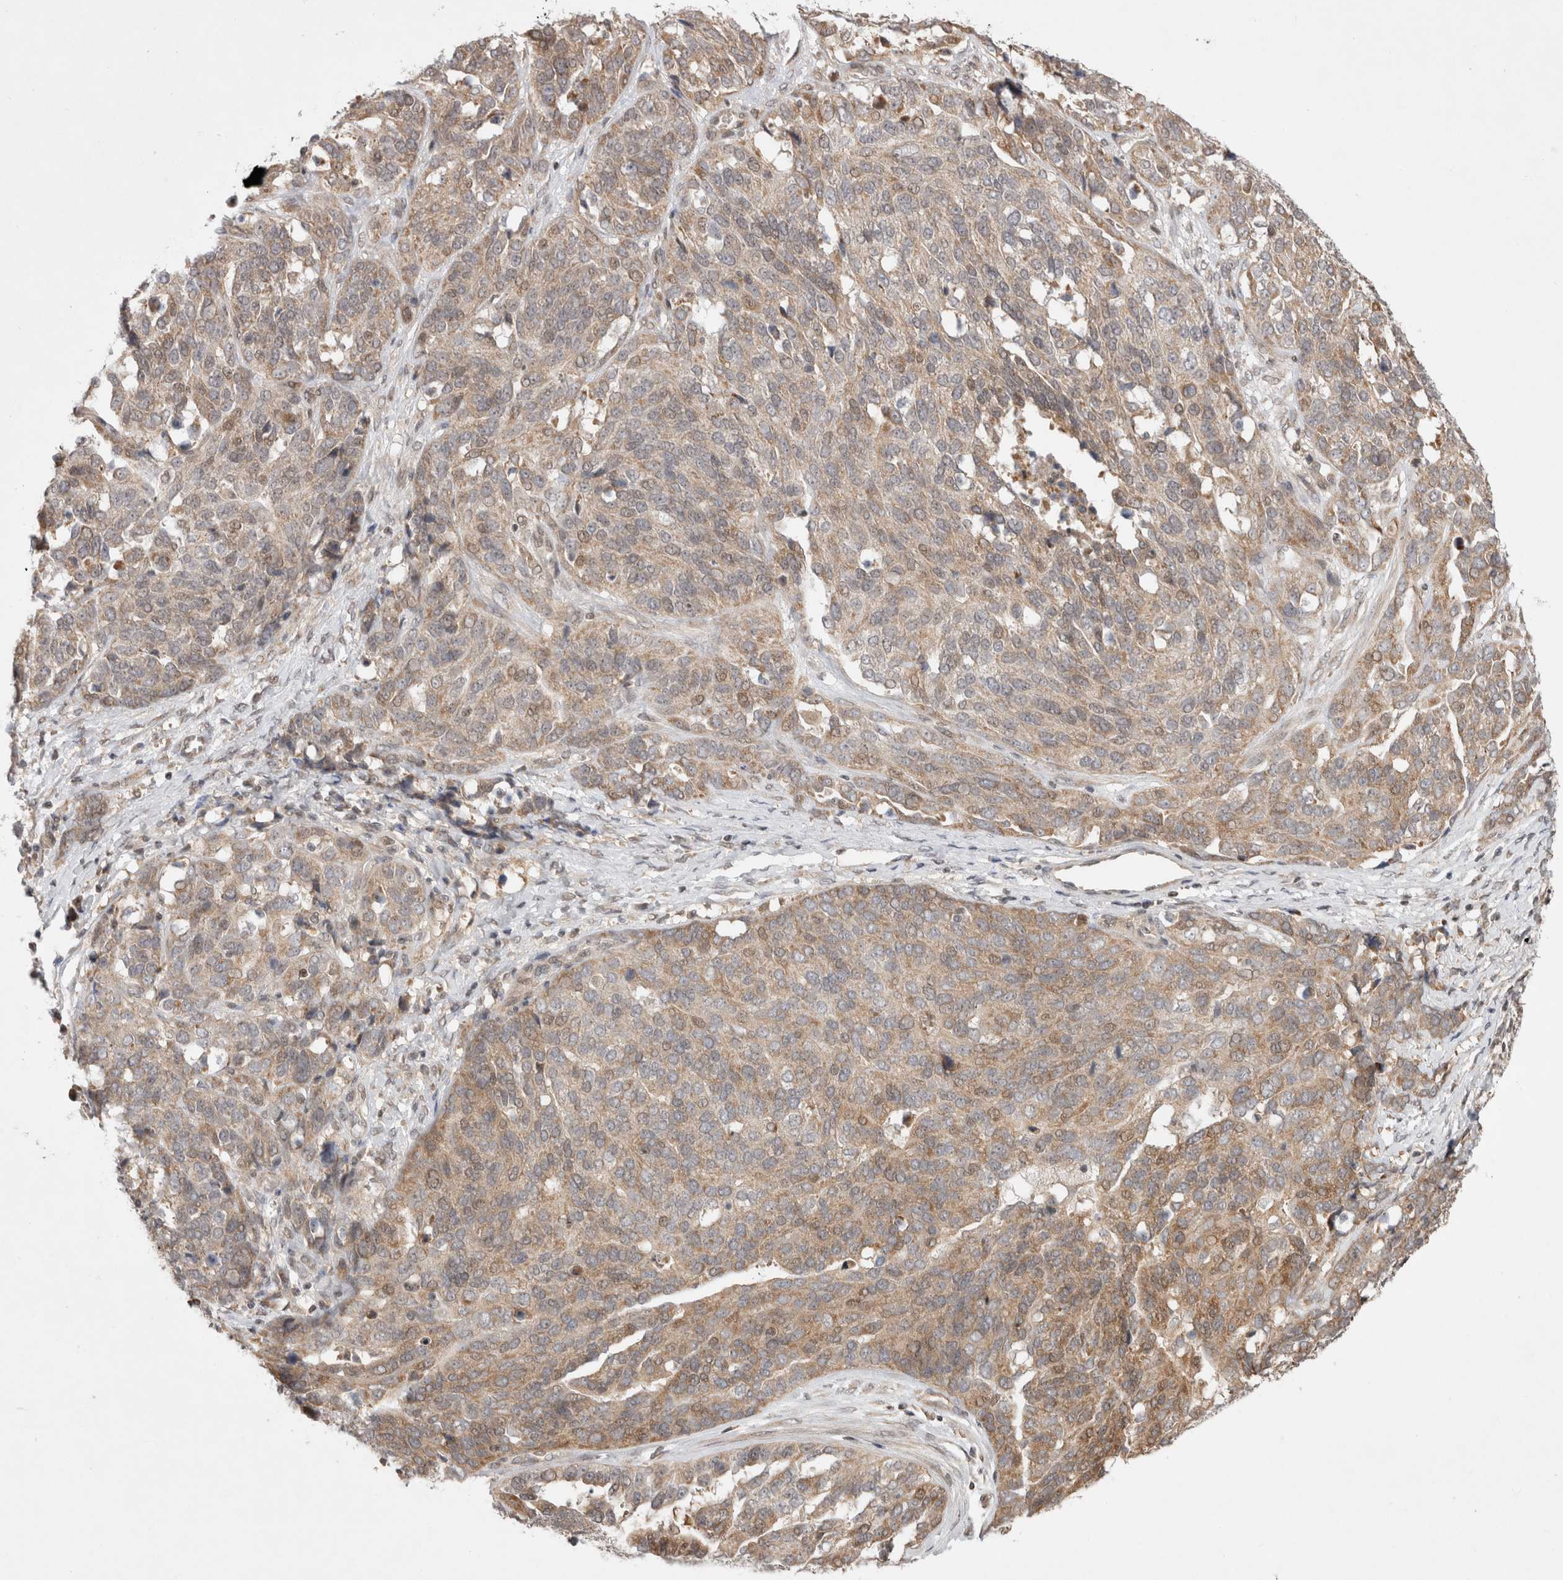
{"staining": {"intensity": "moderate", "quantity": ">75%", "location": "cytoplasmic/membranous,nuclear"}, "tissue": "ovarian cancer", "cell_type": "Tumor cells", "image_type": "cancer", "snomed": [{"axis": "morphology", "description": "Cystadenocarcinoma, serous, NOS"}, {"axis": "topography", "description": "Ovary"}], "caption": "Immunohistochemical staining of human ovarian cancer displays medium levels of moderate cytoplasmic/membranous and nuclear protein expression in about >75% of tumor cells.", "gene": "EIF2AK1", "patient": {"sex": "female", "age": 44}}